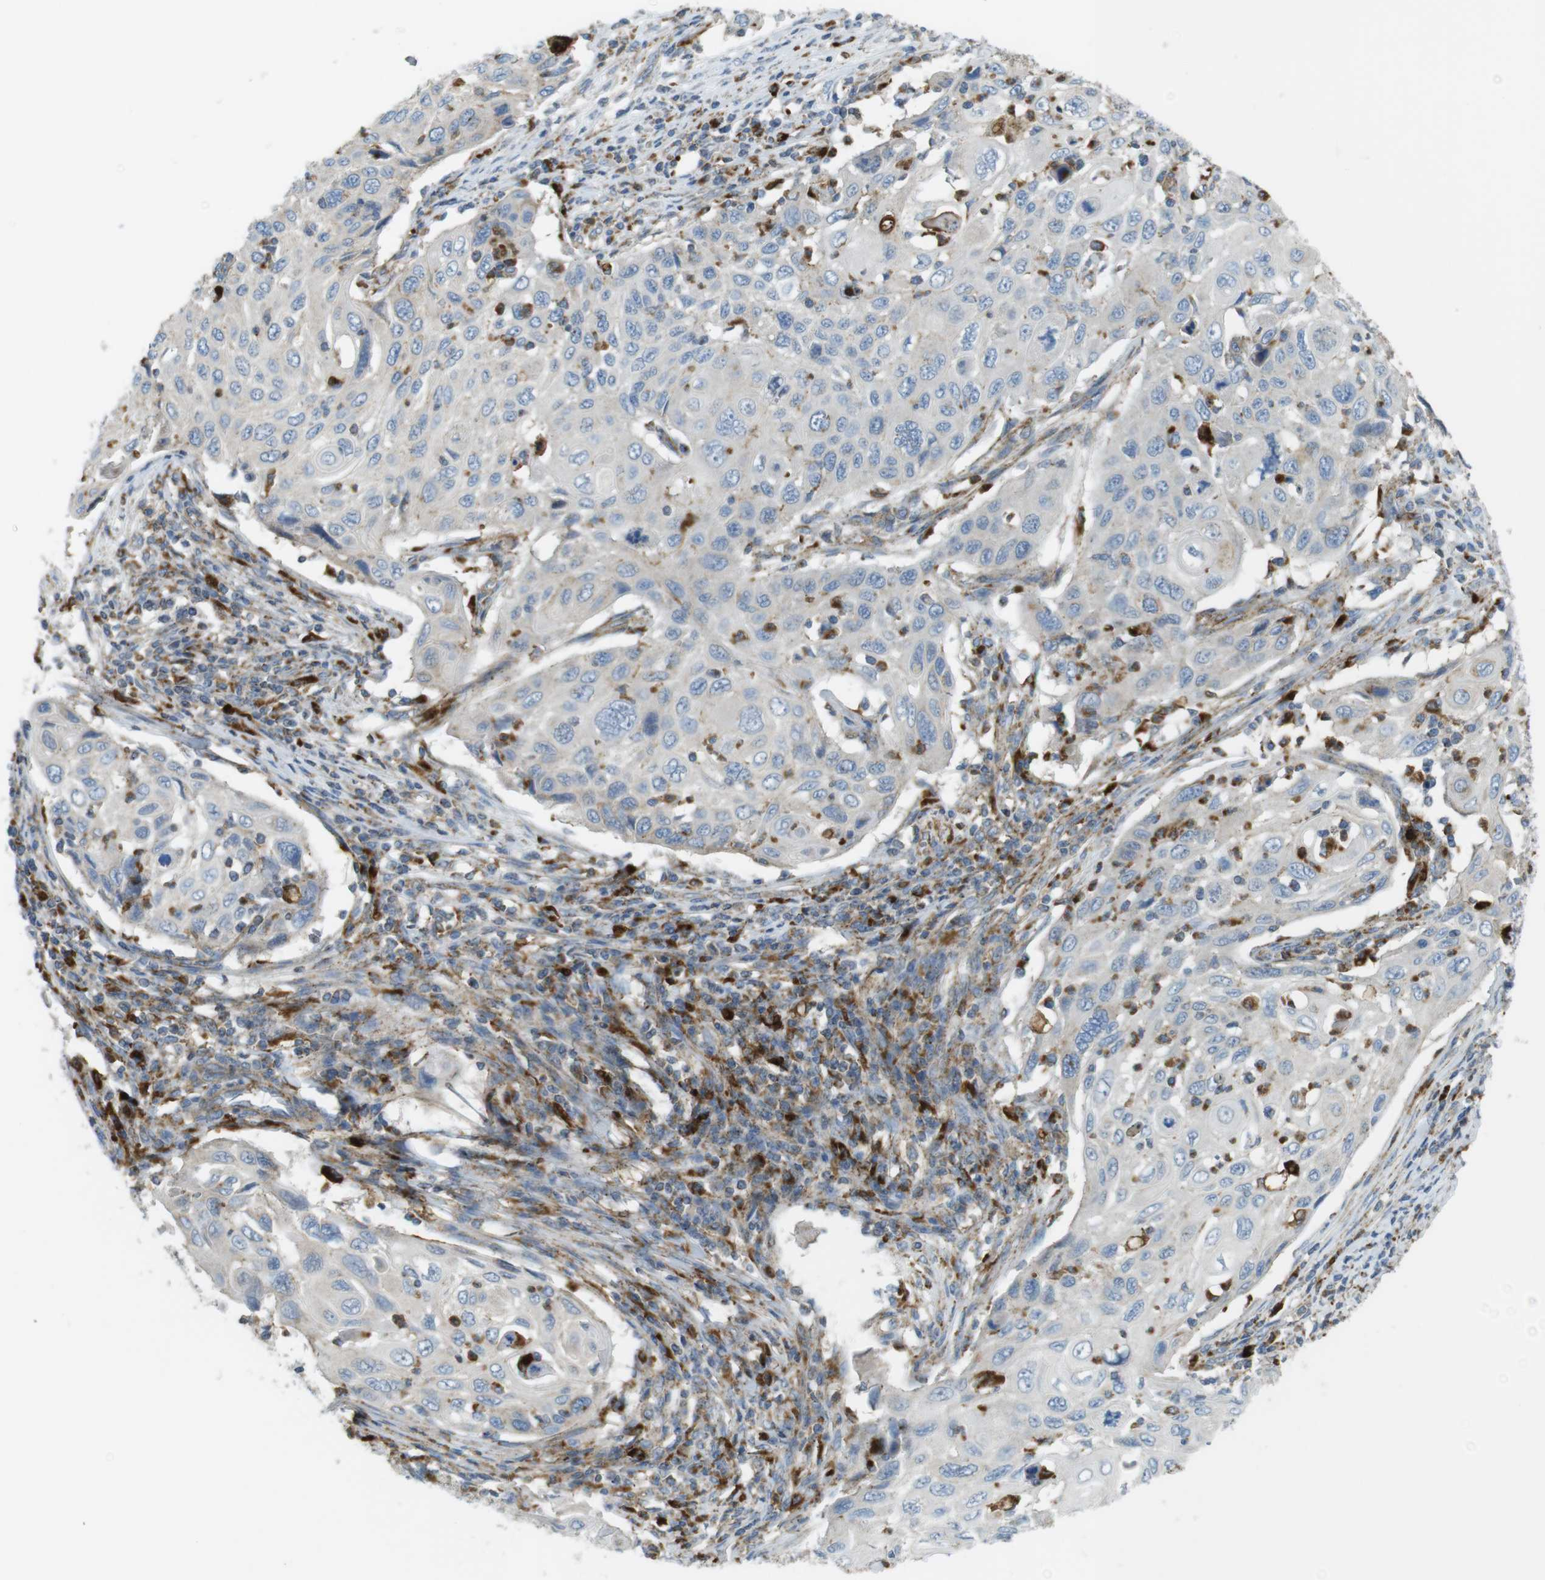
{"staining": {"intensity": "negative", "quantity": "none", "location": "none"}, "tissue": "cervical cancer", "cell_type": "Tumor cells", "image_type": "cancer", "snomed": [{"axis": "morphology", "description": "Squamous cell carcinoma, NOS"}, {"axis": "topography", "description": "Cervix"}], "caption": "Immunohistochemical staining of cervical squamous cell carcinoma shows no significant positivity in tumor cells. The staining is performed using DAB brown chromogen with nuclei counter-stained in using hematoxylin.", "gene": "LAMP1", "patient": {"sex": "female", "age": 70}}